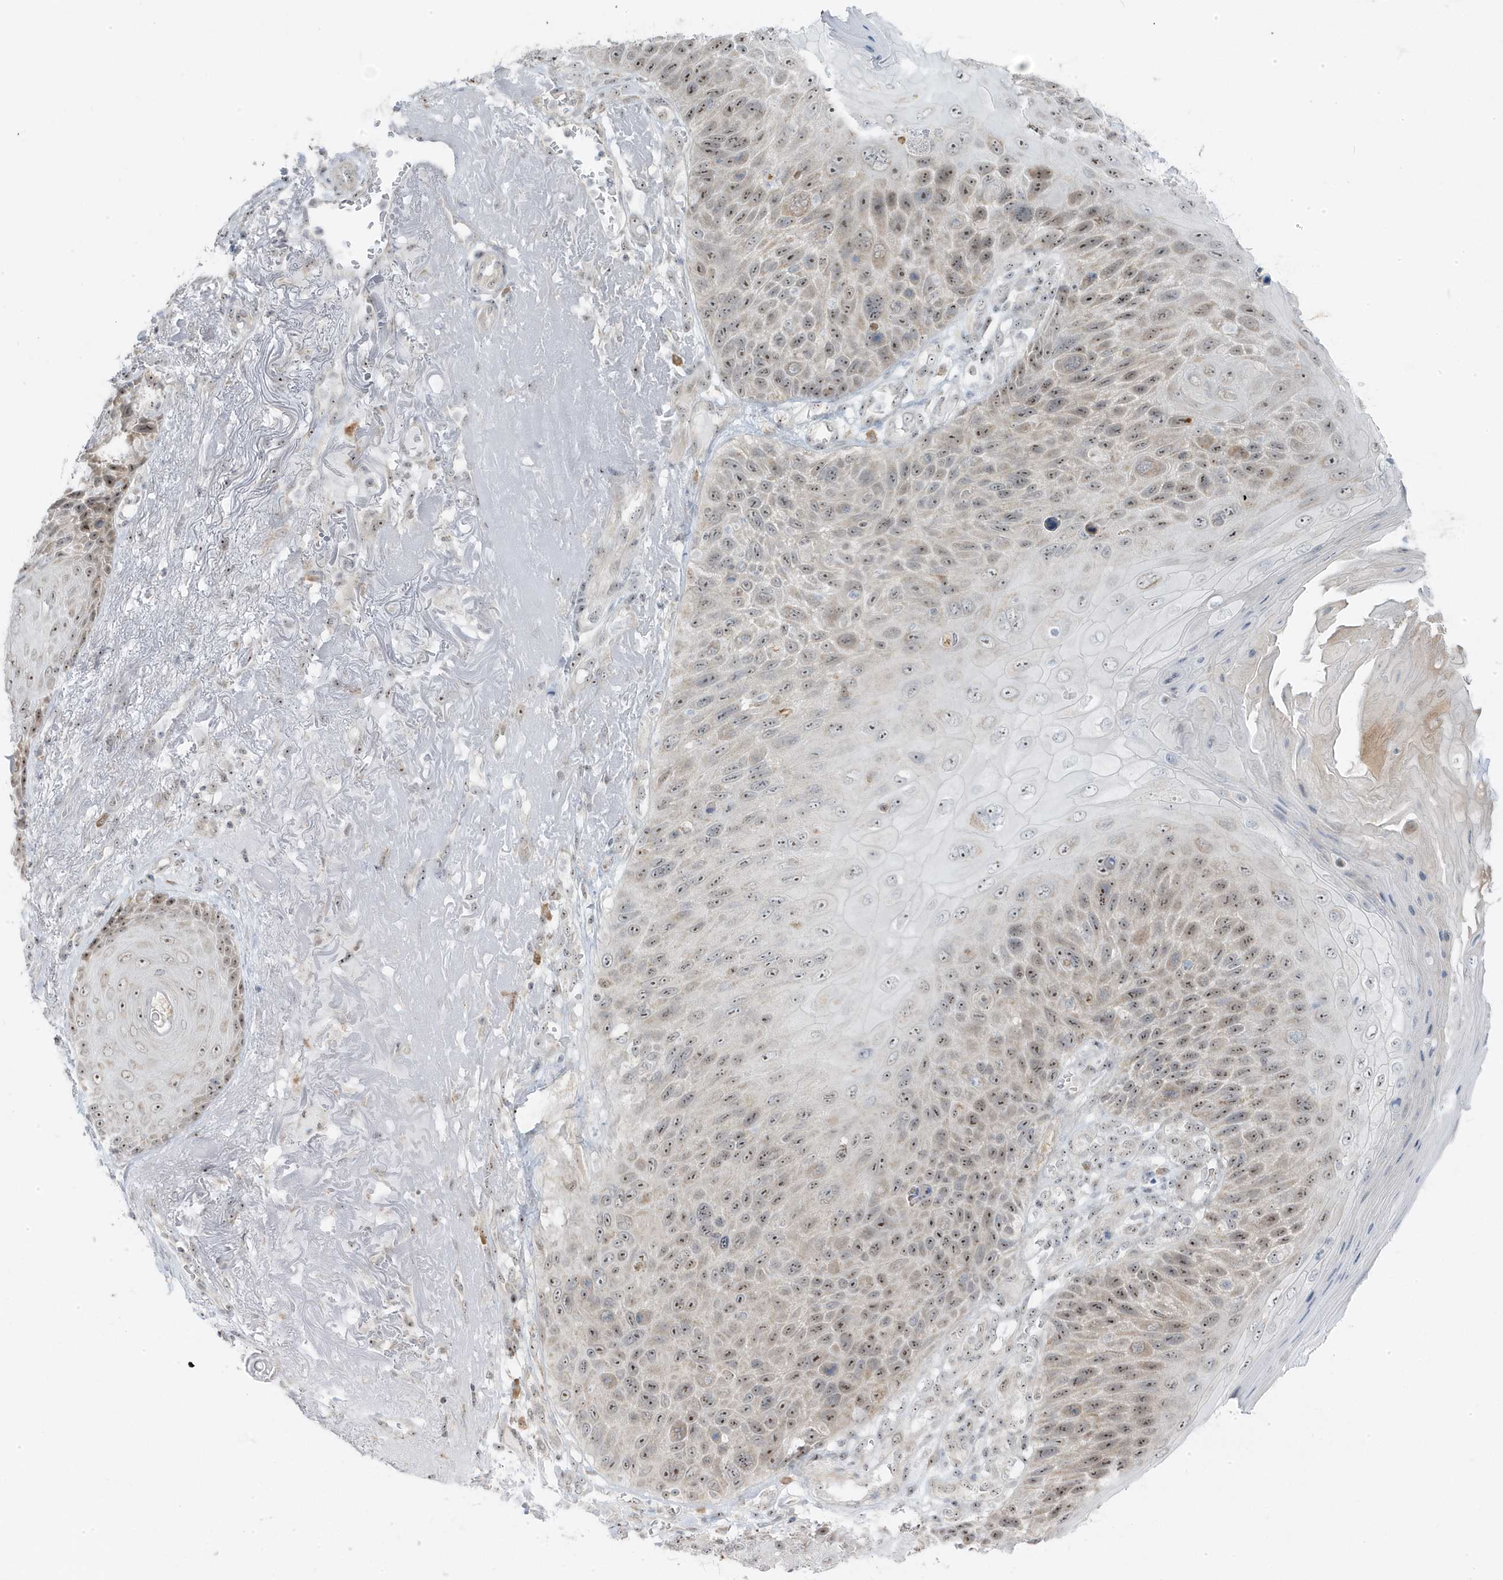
{"staining": {"intensity": "moderate", "quantity": "25%-75%", "location": "nuclear"}, "tissue": "skin cancer", "cell_type": "Tumor cells", "image_type": "cancer", "snomed": [{"axis": "morphology", "description": "Squamous cell carcinoma, NOS"}, {"axis": "topography", "description": "Skin"}], "caption": "Immunohistochemical staining of skin cancer displays medium levels of moderate nuclear protein expression in about 25%-75% of tumor cells.", "gene": "TSEN15", "patient": {"sex": "female", "age": 88}}